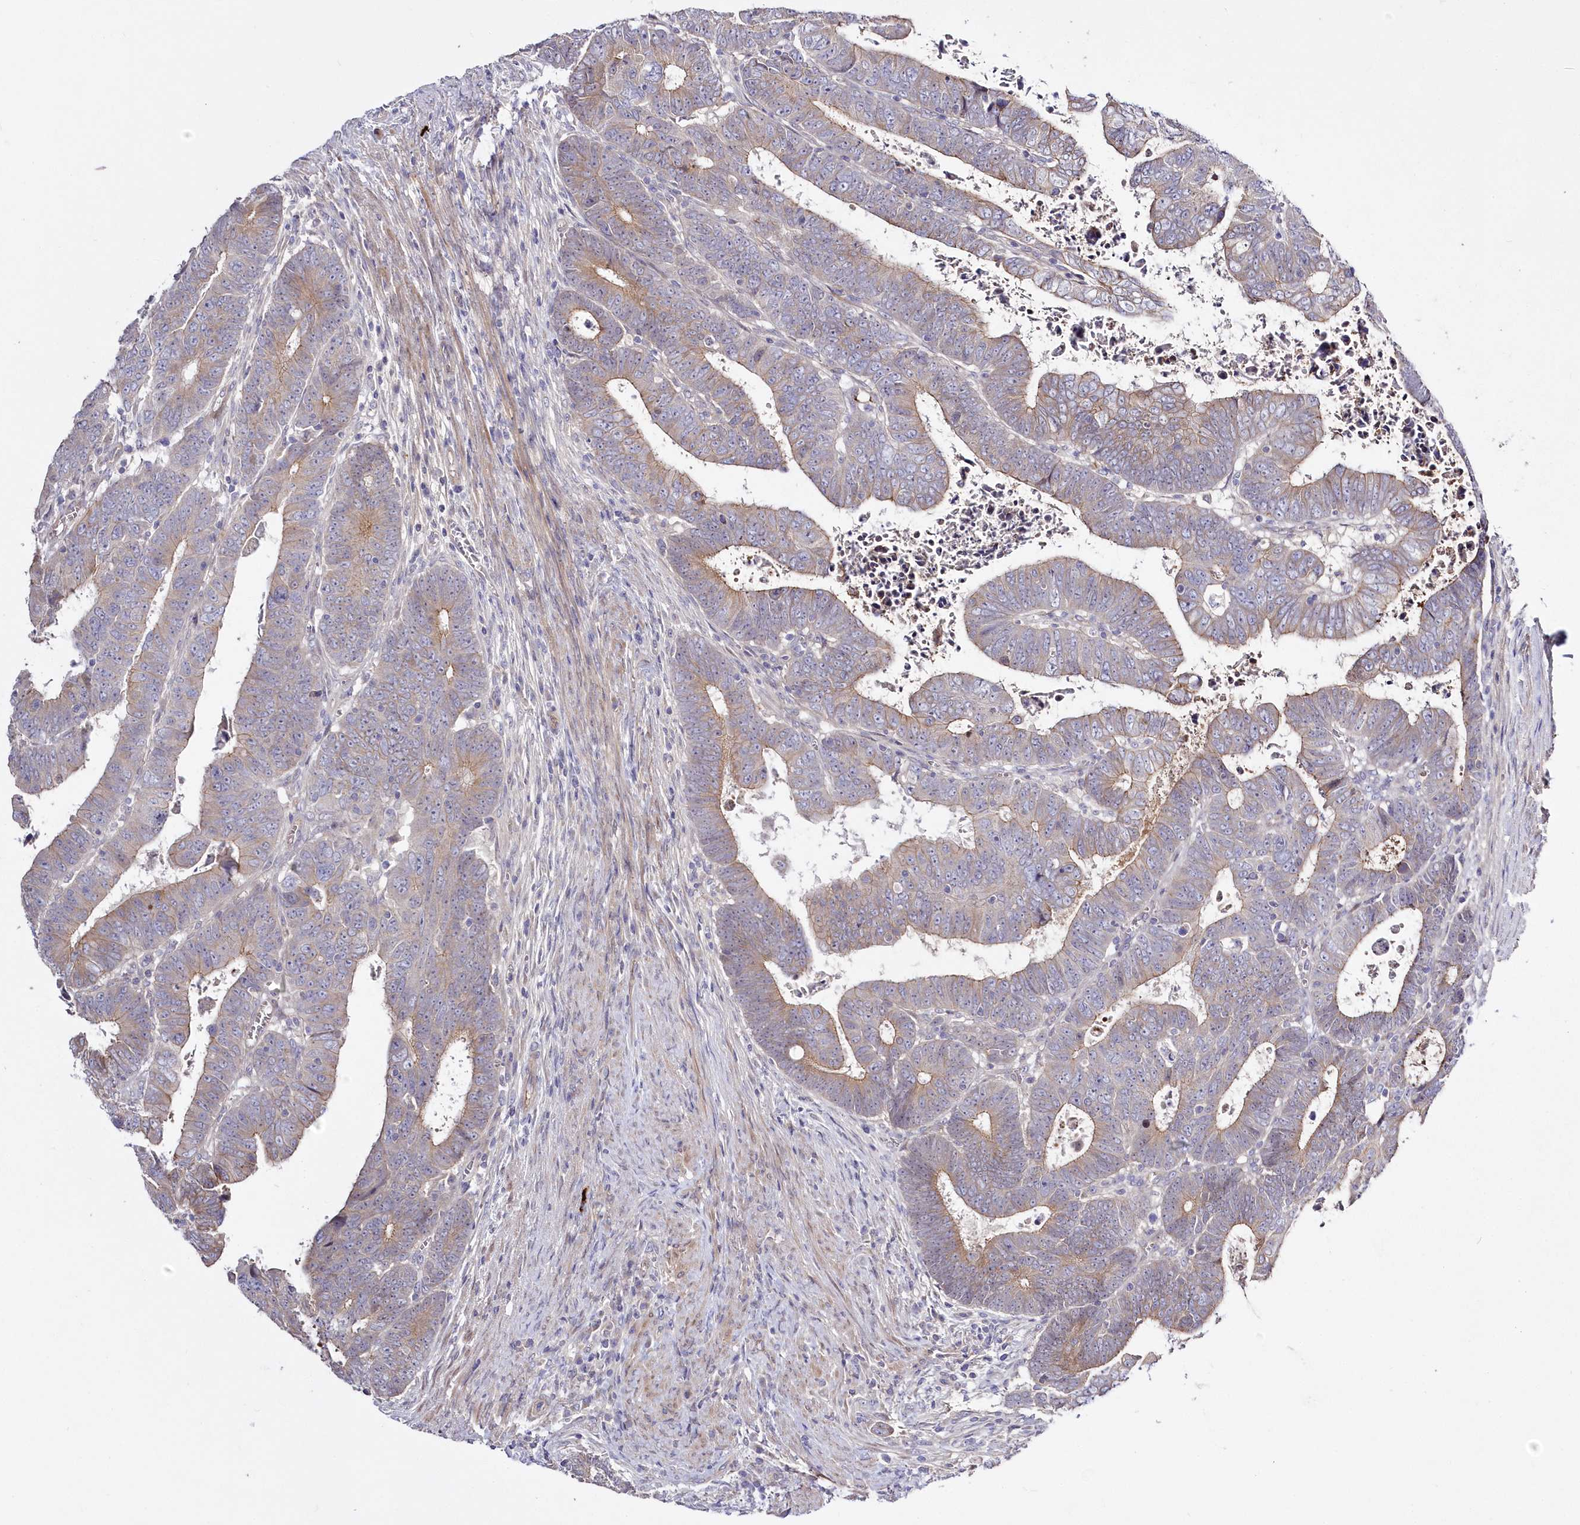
{"staining": {"intensity": "weak", "quantity": "25%-75%", "location": "cytoplasmic/membranous"}, "tissue": "colorectal cancer", "cell_type": "Tumor cells", "image_type": "cancer", "snomed": [{"axis": "morphology", "description": "Normal tissue, NOS"}, {"axis": "morphology", "description": "Adenocarcinoma, NOS"}, {"axis": "topography", "description": "Rectum"}], "caption": "Adenocarcinoma (colorectal) stained with IHC exhibits weak cytoplasmic/membranous staining in about 25%-75% of tumor cells.", "gene": "WBP1L", "patient": {"sex": "female", "age": 65}}